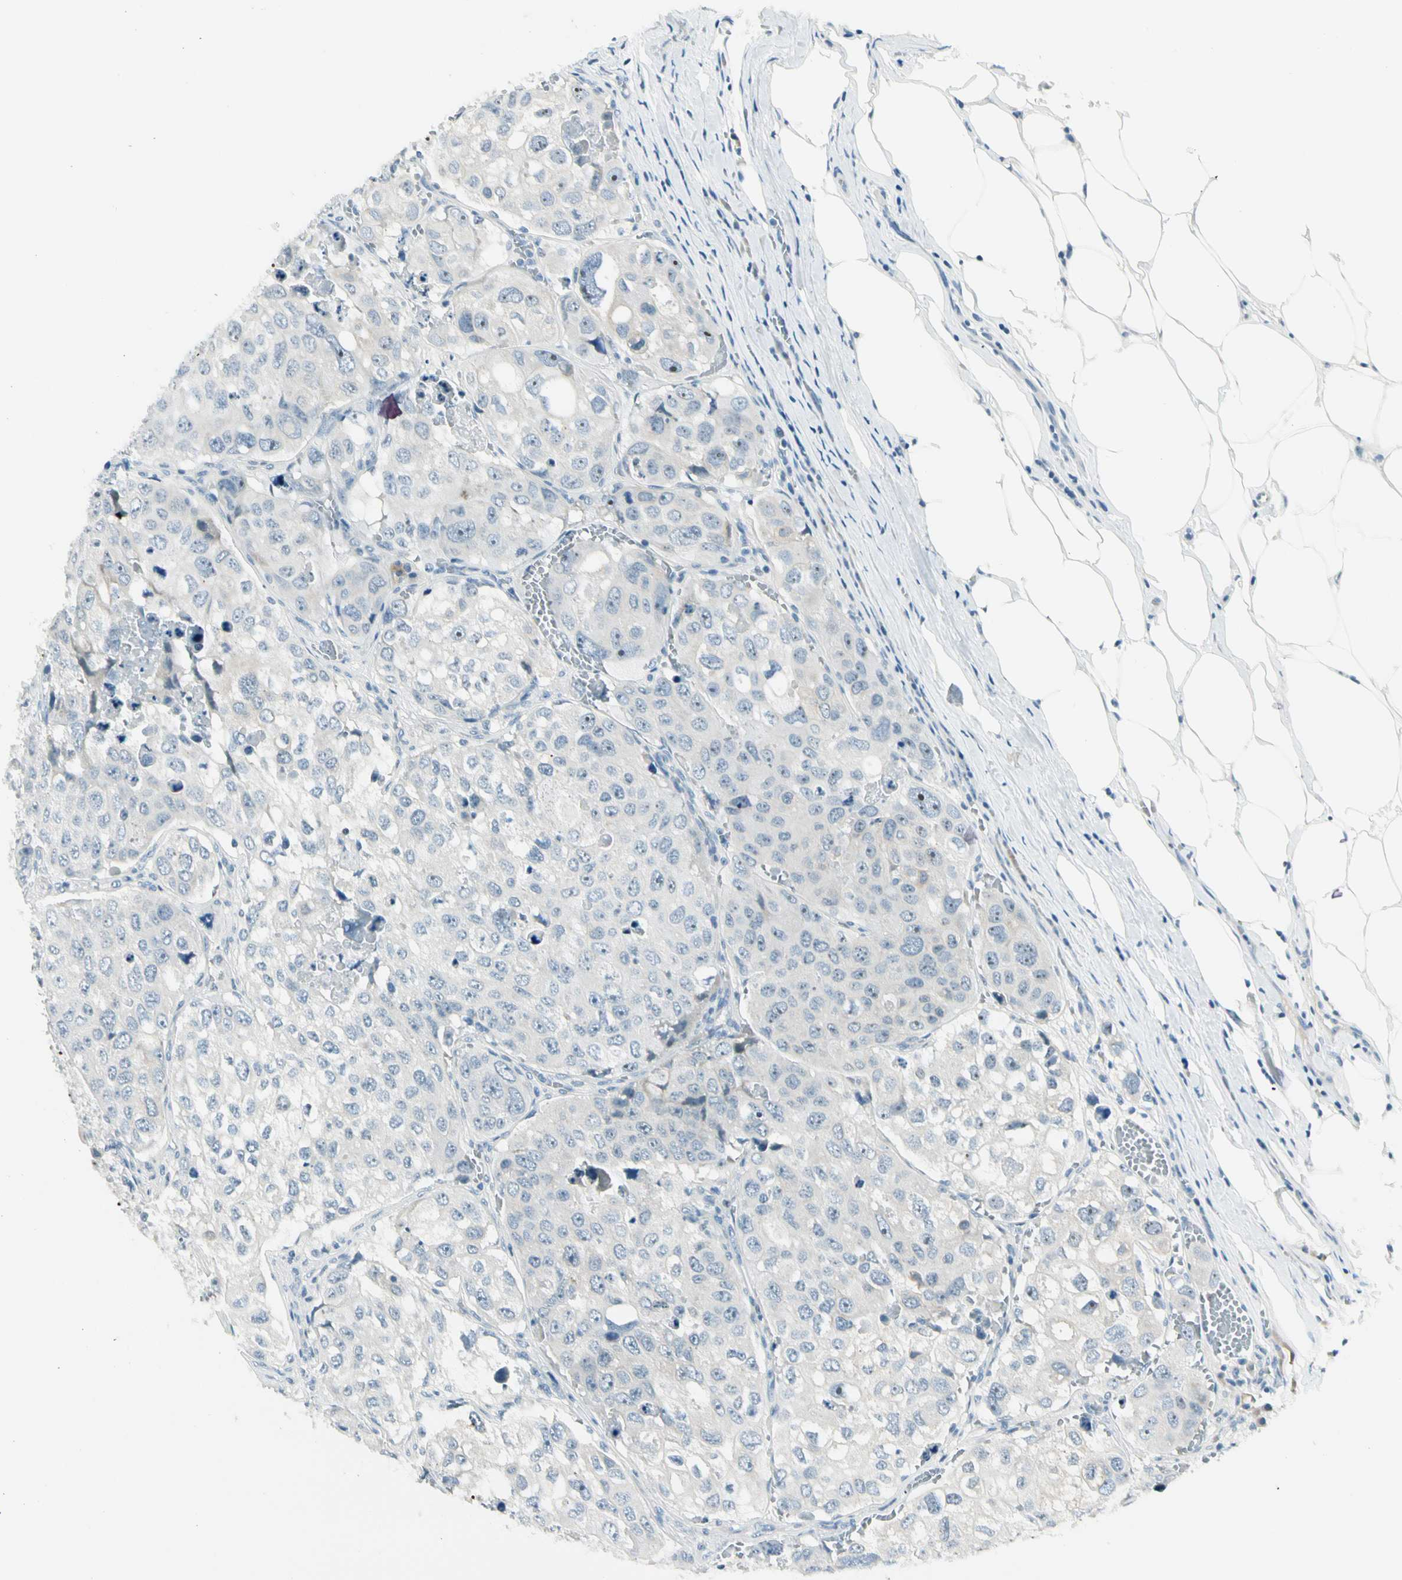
{"staining": {"intensity": "negative", "quantity": "none", "location": "none"}, "tissue": "urothelial cancer", "cell_type": "Tumor cells", "image_type": "cancer", "snomed": [{"axis": "morphology", "description": "Urothelial carcinoma, High grade"}, {"axis": "topography", "description": "Lymph node"}, {"axis": "topography", "description": "Urinary bladder"}], "caption": "A micrograph of urothelial cancer stained for a protein demonstrates no brown staining in tumor cells.", "gene": "ZSCAN1", "patient": {"sex": "male", "age": 51}}